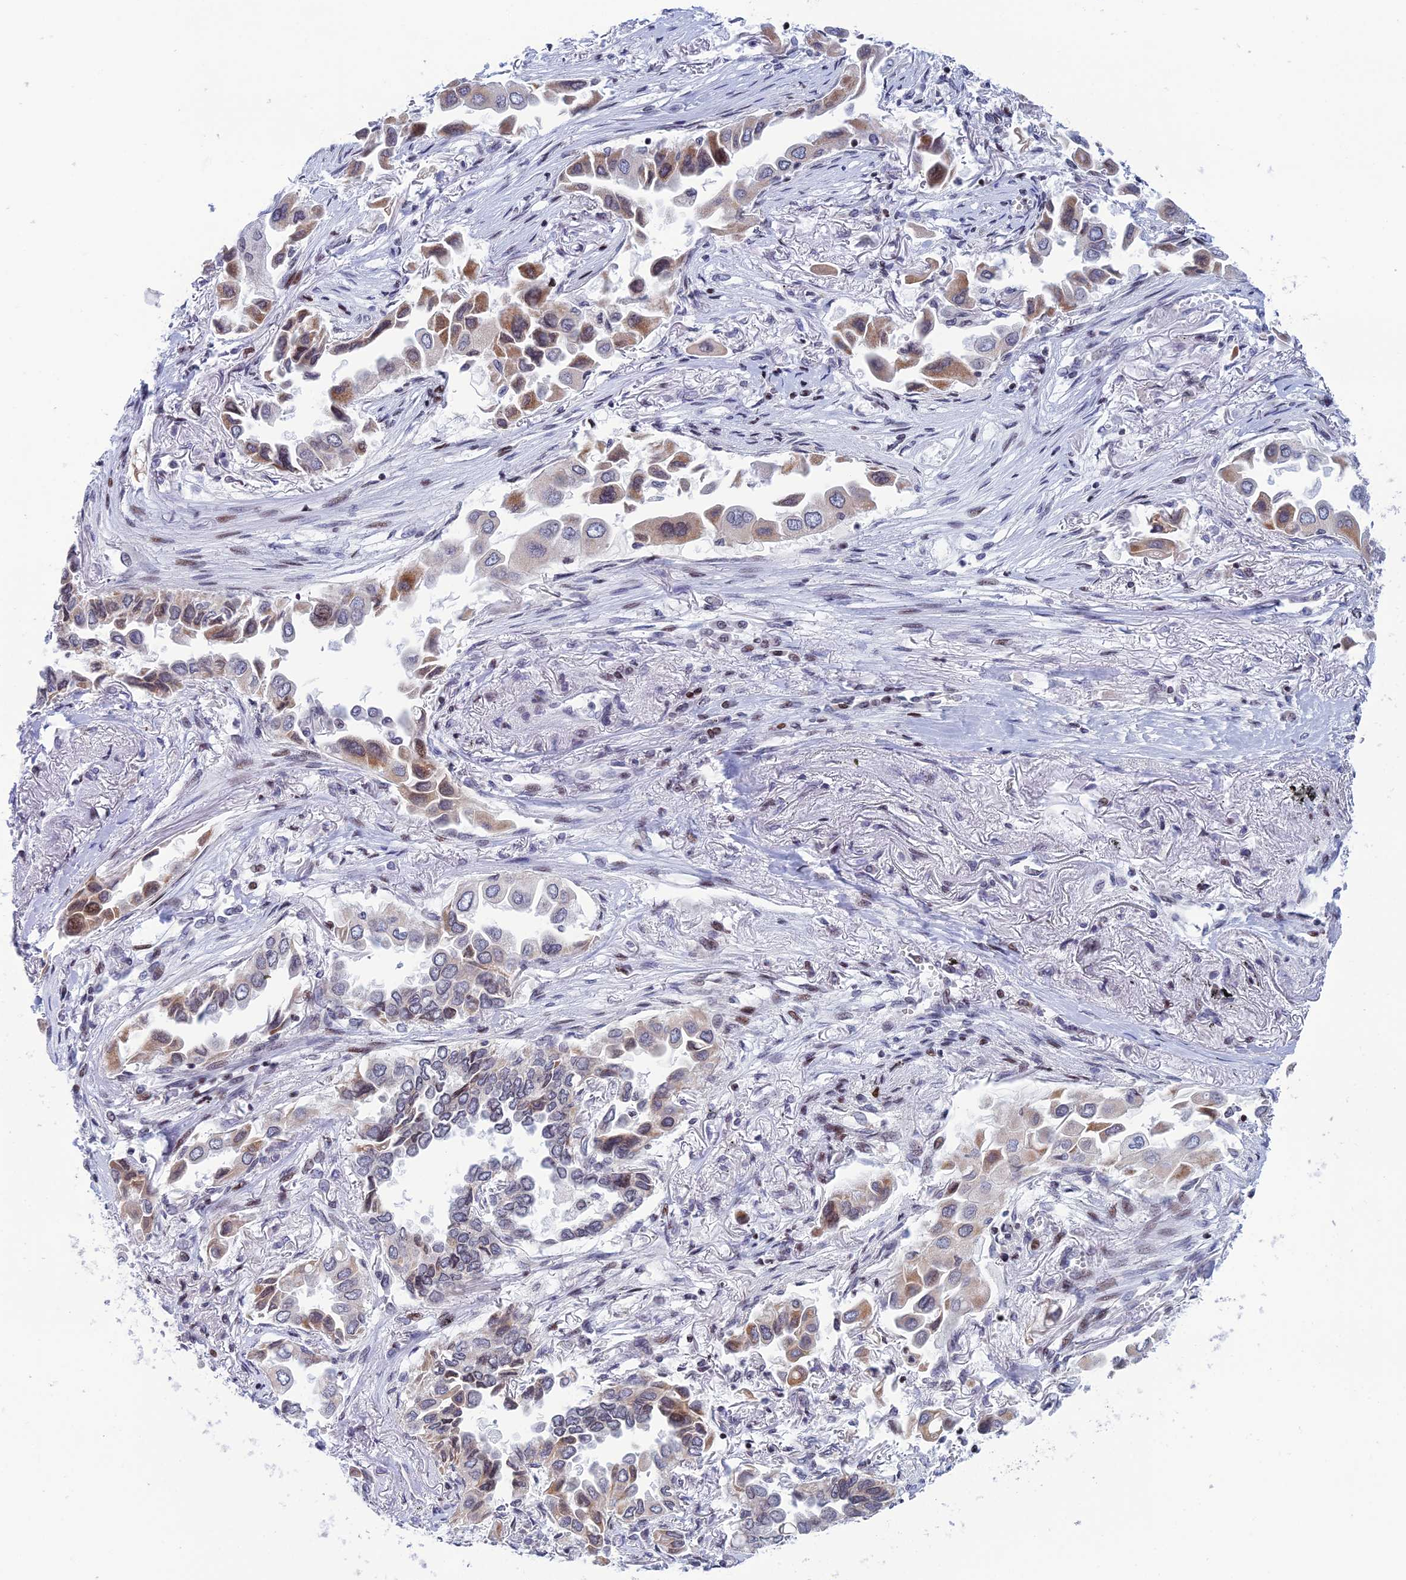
{"staining": {"intensity": "moderate", "quantity": "<25%", "location": "cytoplasmic/membranous,nuclear"}, "tissue": "lung cancer", "cell_type": "Tumor cells", "image_type": "cancer", "snomed": [{"axis": "morphology", "description": "Adenocarcinoma, NOS"}, {"axis": "topography", "description": "Lung"}], "caption": "Protein staining exhibits moderate cytoplasmic/membranous and nuclear positivity in about <25% of tumor cells in lung cancer (adenocarcinoma).", "gene": "AFF3", "patient": {"sex": "female", "age": 76}}